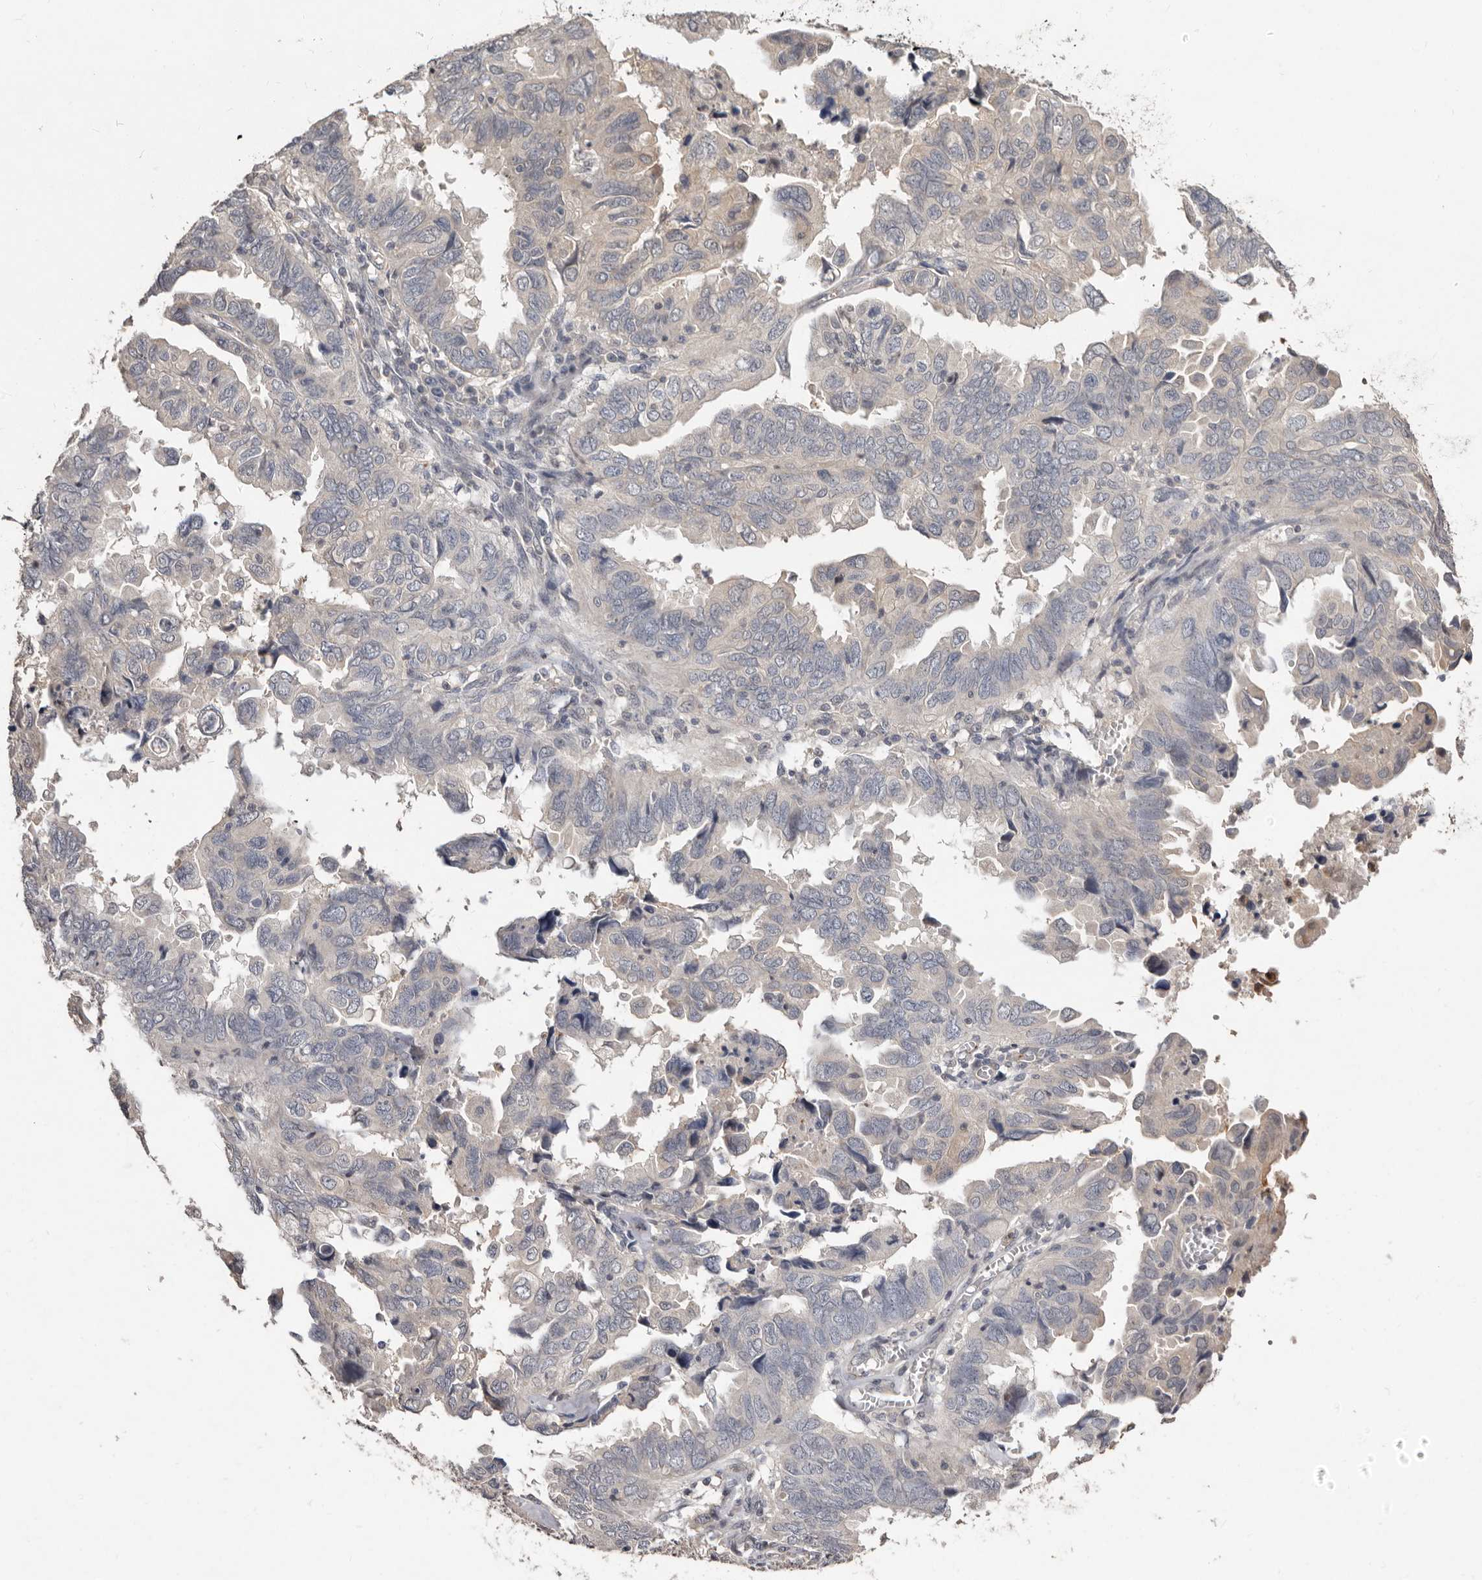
{"staining": {"intensity": "negative", "quantity": "none", "location": "none"}, "tissue": "endometrial cancer", "cell_type": "Tumor cells", "image_type": "cancer", "snomed": [{"axis": "morphology", "description": "Adenocarcinoma, NOS"}, {"axis": "topography", "description": "Uterus"}], "caption": "Tumor cells are negative for brown protein staining in endometrial cancer.", "gene": "SULT1E1", "patient": {"sex": "female", "age": 77}}